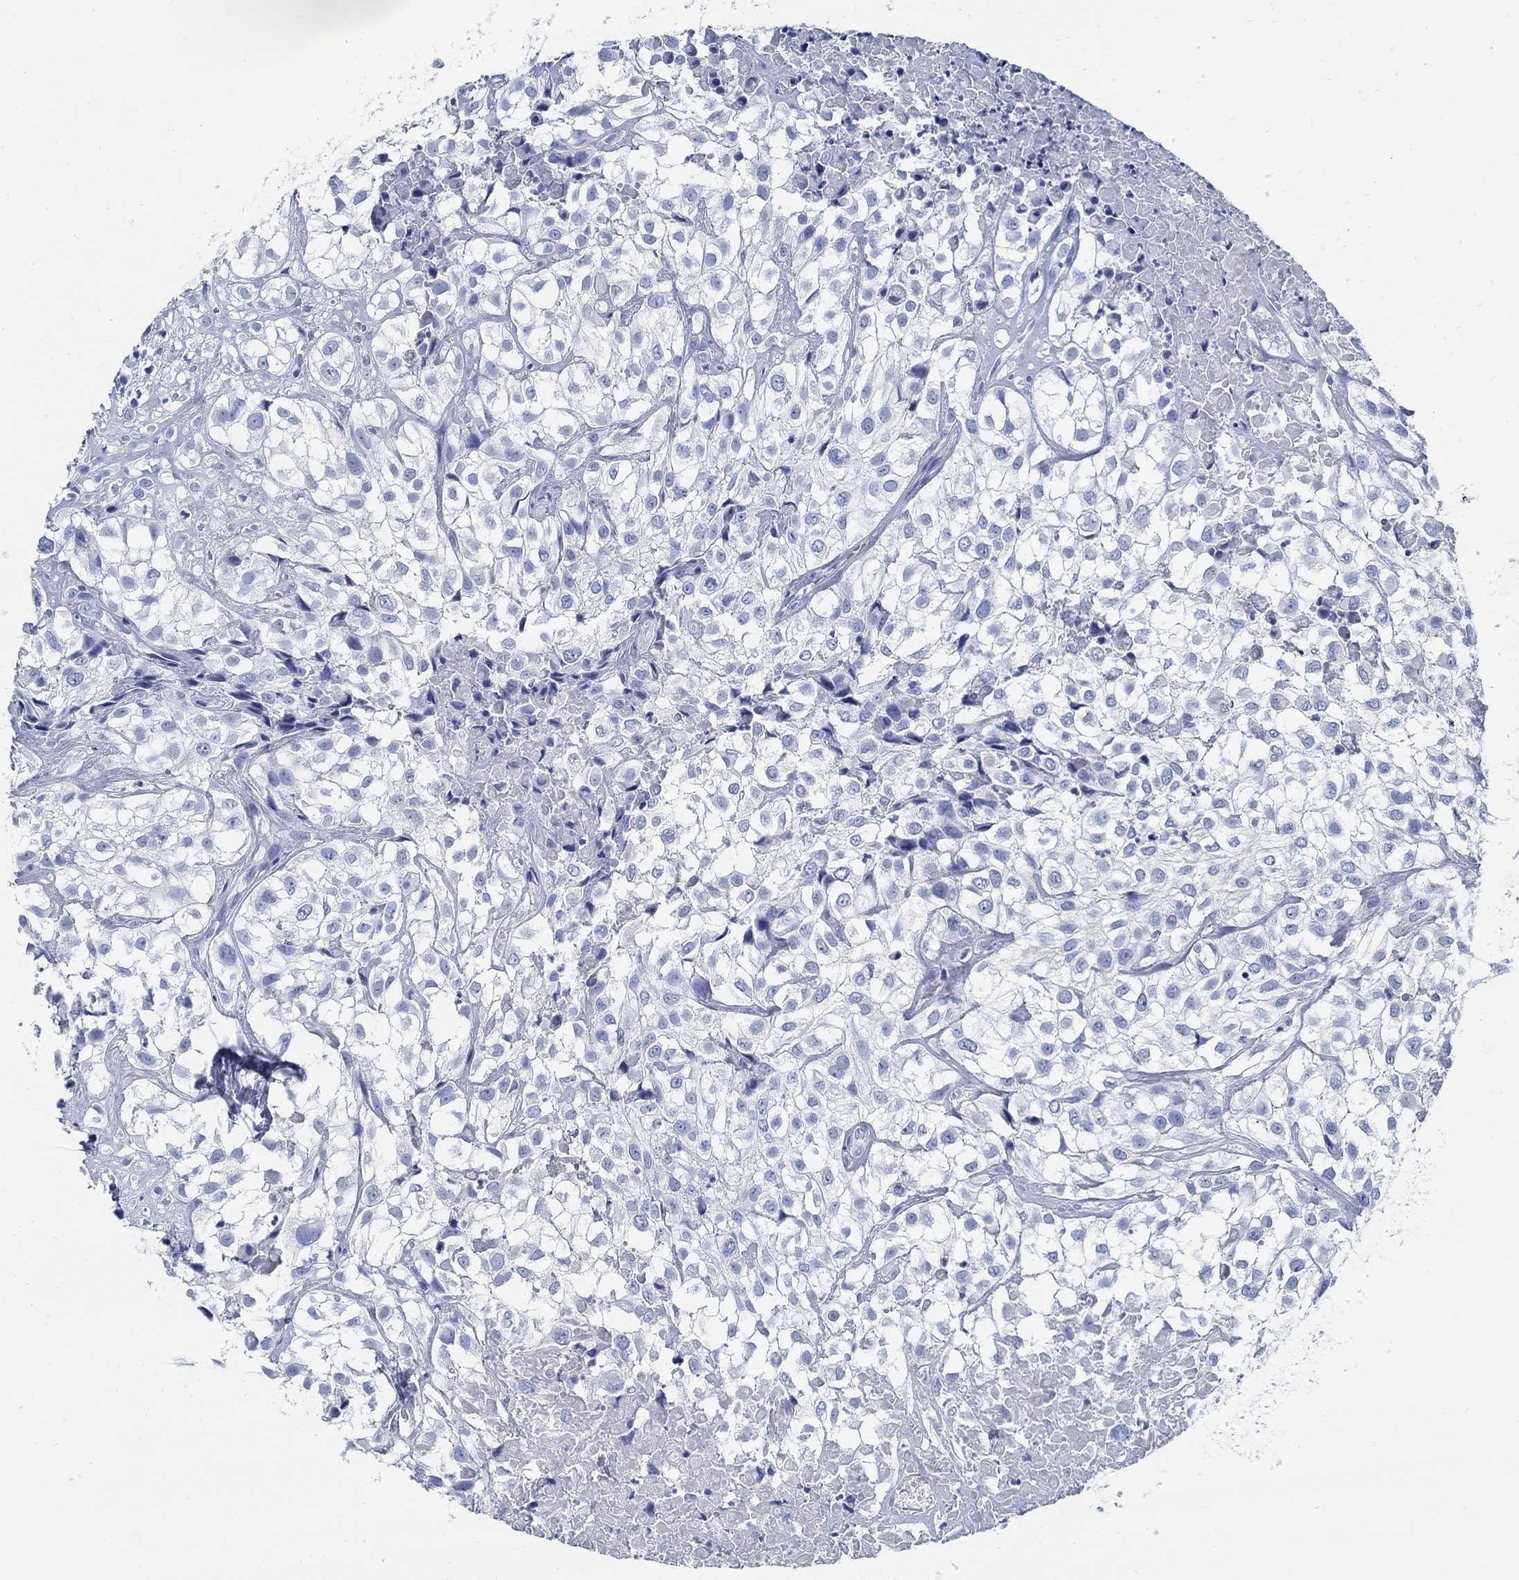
{"staining": {"intensity": "negative", "quantity": "none", "location": "none"}, "tissue": "urothelial cancer", "cell_type": "Tumor cells", "image_type": "cancer", "snomed": [{"axis": "morphology", "description": "Urothelial carcinoma, High grade"}, {"axis": "topography", "description": "Urinary bladder"}], "caption": "Micrograph shows no protein staining in tumor cells of urothelial cancer tissue.", "gene": "SLC45A1", "patient": {"sex": "male", "age": 56}}